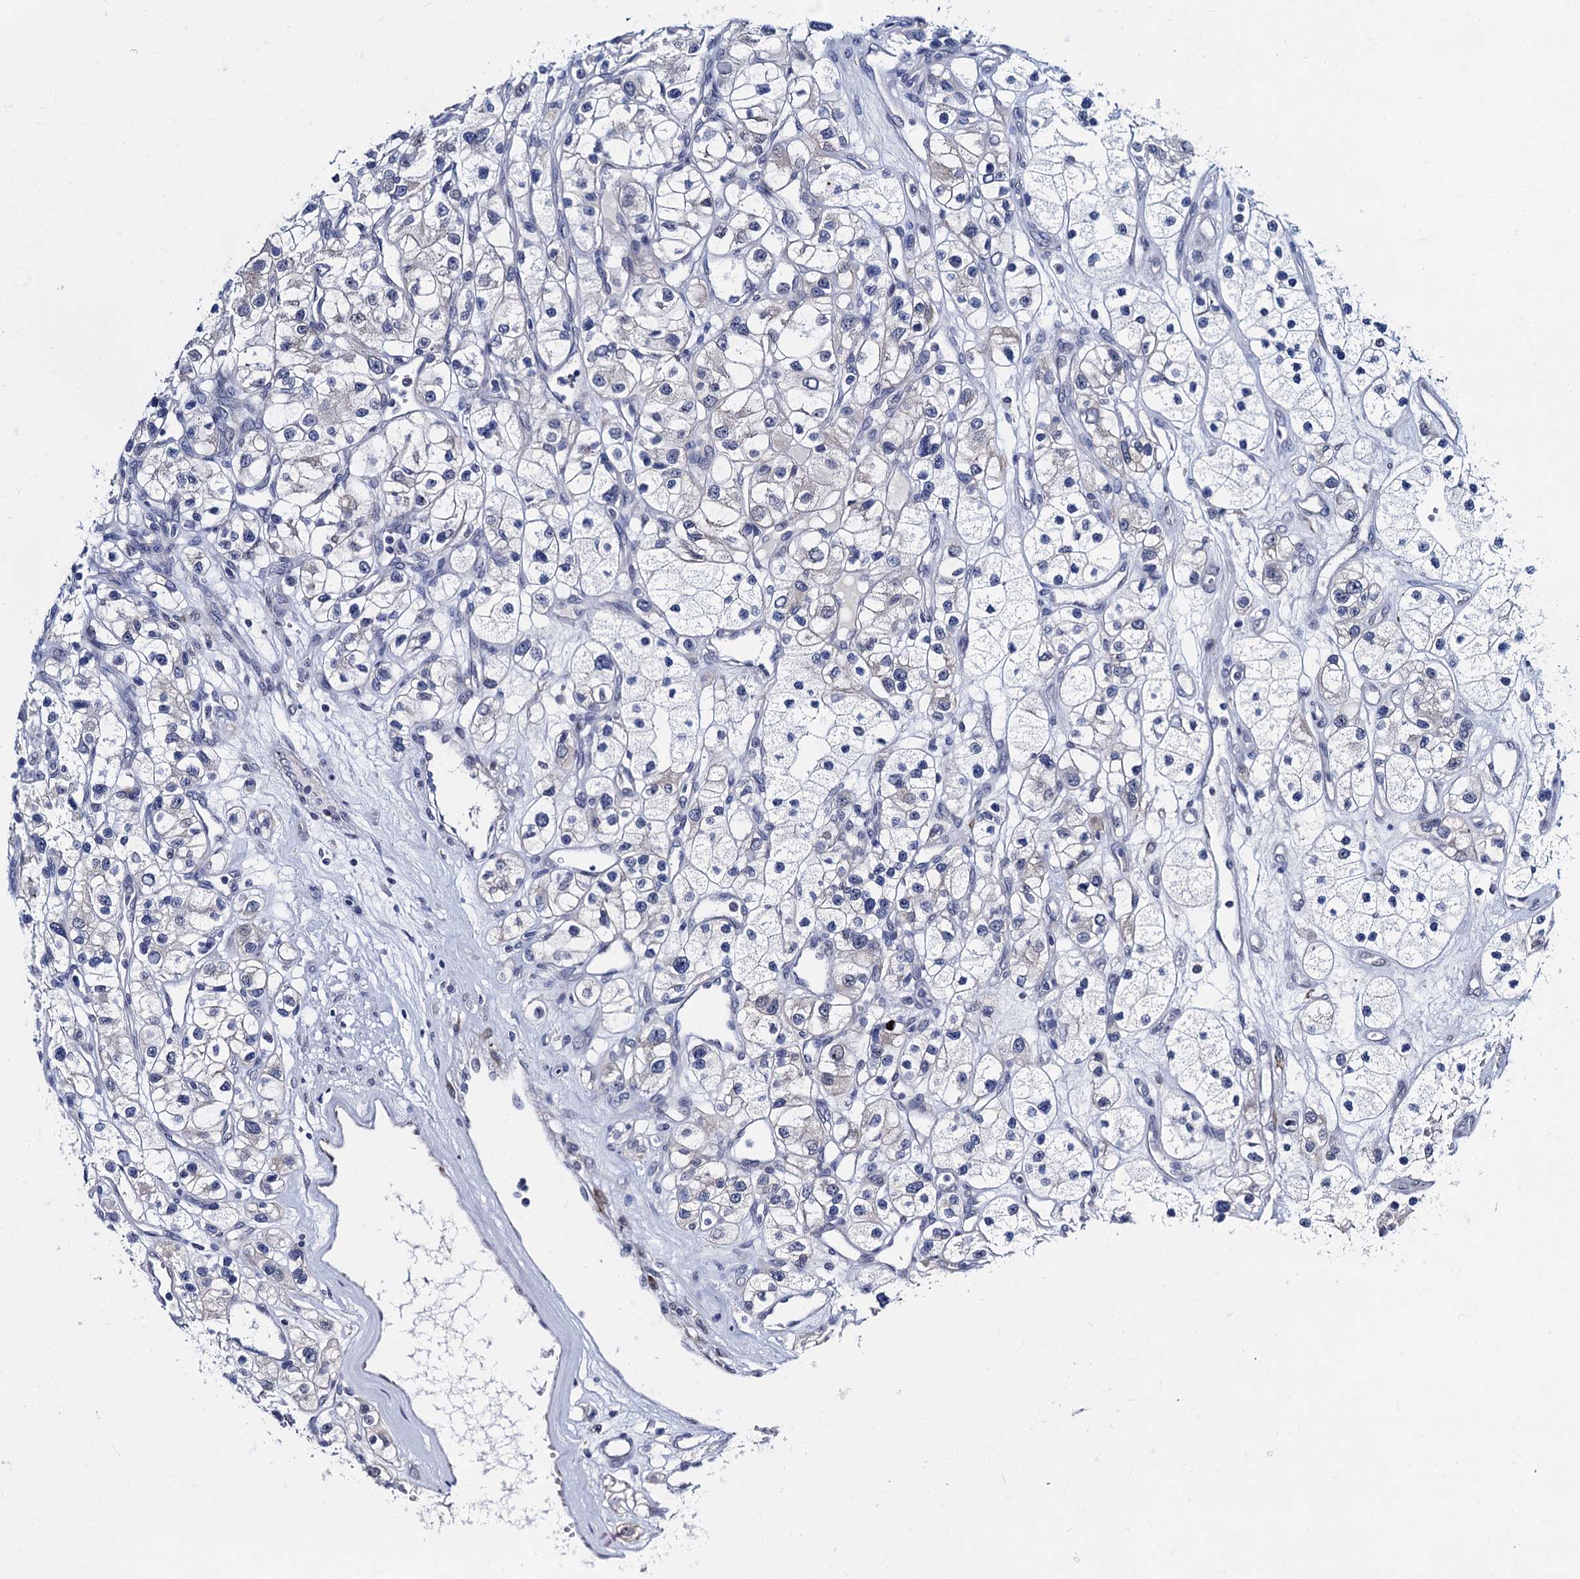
{"staining": {"intensity": "negative", "quantity": "none", "location": "none"}, "tissue": "renal cancer", "cell_type": "Tumor cells", "image_type": "cancer", "snomed": [{"axis": "morphology", "description": "Adenocarcinoma, NOS"}, {"axis": "topography", "description": "Kidney"}], "caption": "High power microscopy micrograph of an immunohistochemistry micrograph of renal adenocarcinoma, revealing no significant positivity in tumor cells. (Stains: DAB (3,3'-diaminobenzidine) immunohistochemistry (IHC) with hematoxylin counter stain, Microscopy: brightfield microscopy at high magnification).", "gene": "SLC7A10", "patient": {"sex": "female", "age": 57}}